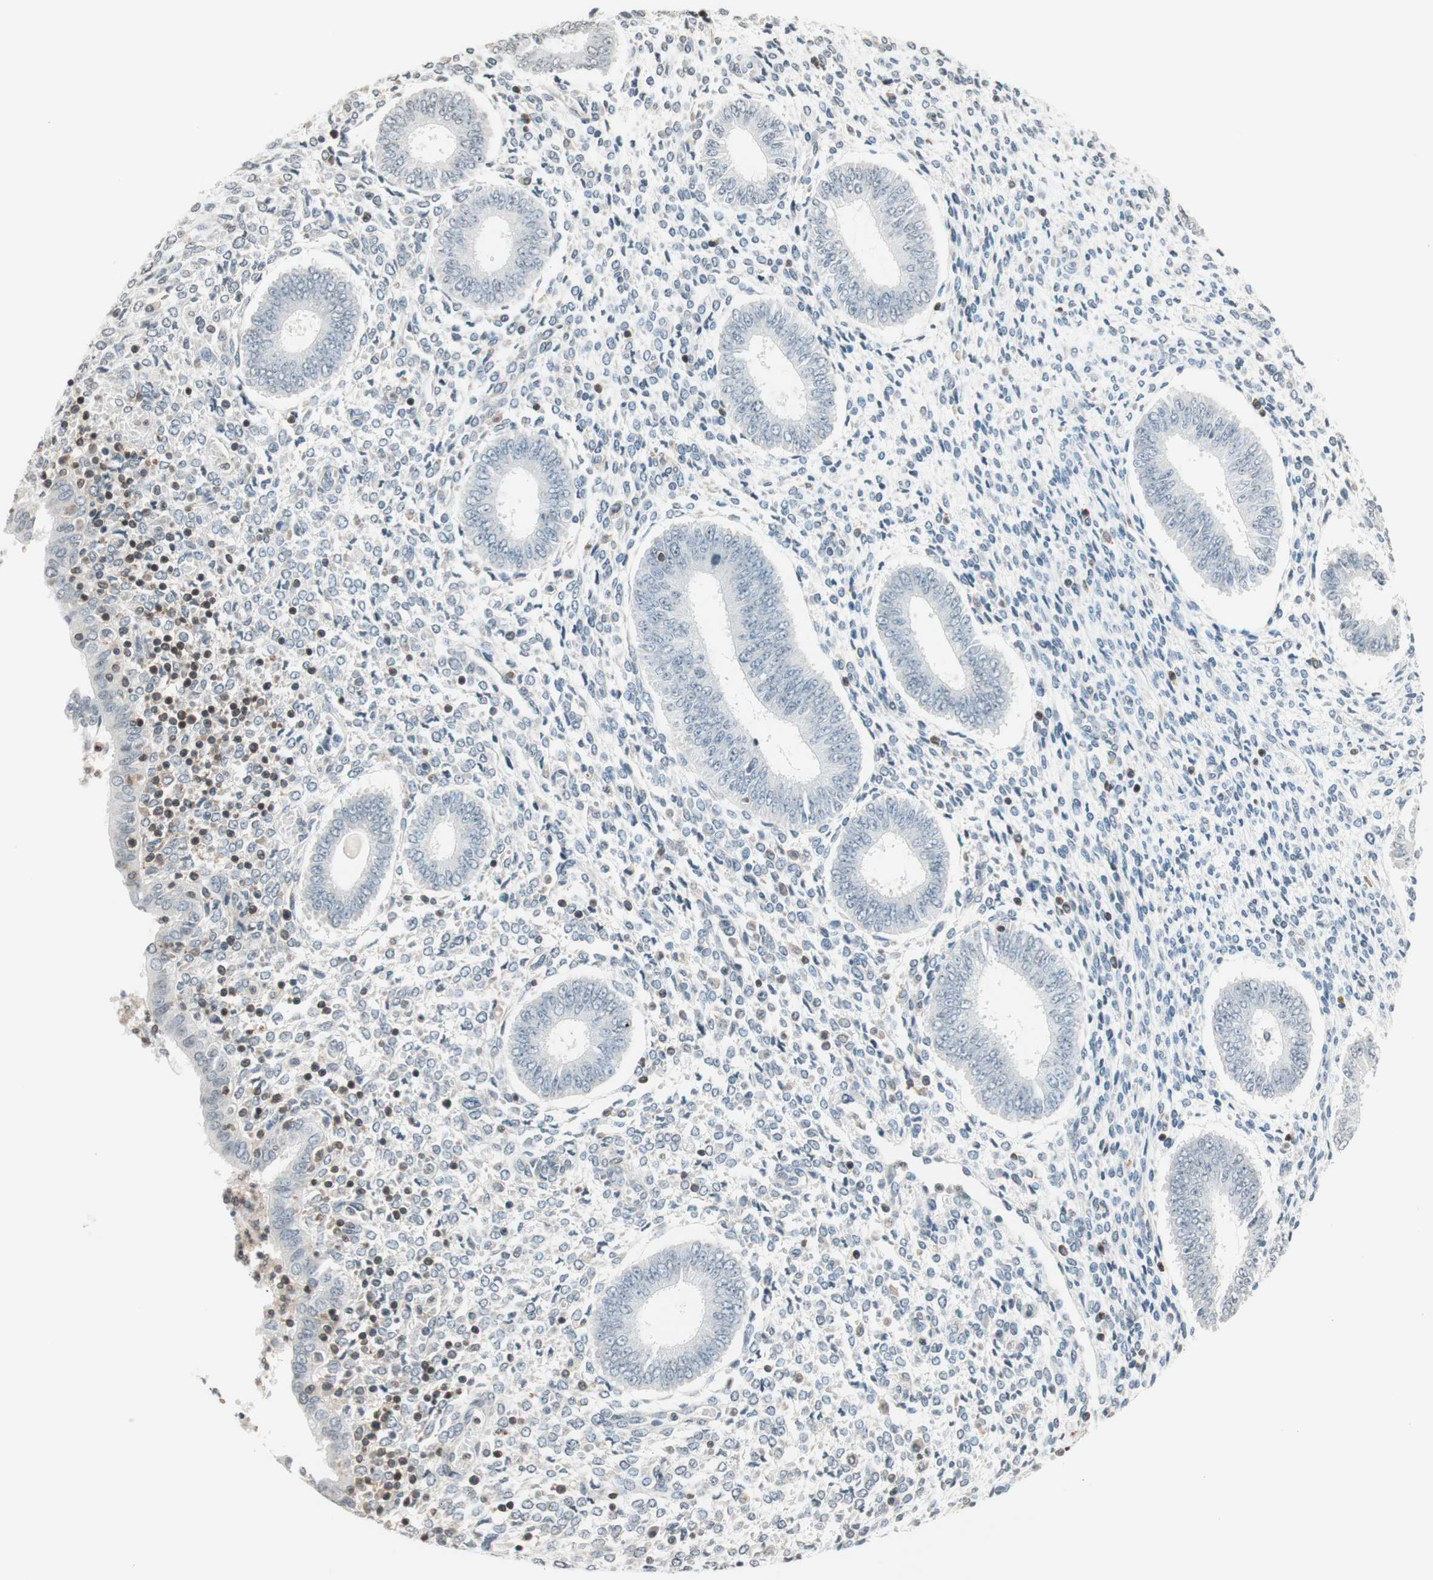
{"staining": {"intensity": "weak", "quantity": "<25%", "location": "cytoplasmic/membranous"}, "tissue": "endometrium", "cell_type": "Cells in endometrial stroma", "image_type": "normal", "snomed": [{"axis": "morphology", "description": "Normal tissue, NOS"}, {"axis": "topography", "description": "Endometrium"}], "caption": "This is an immunohistochemistry histopathology image of benign human endometrium. There is no expression in cells in endometrial stroma.", "gene": "WIPF1", "patient": {"sex": "female", "age": 35}}